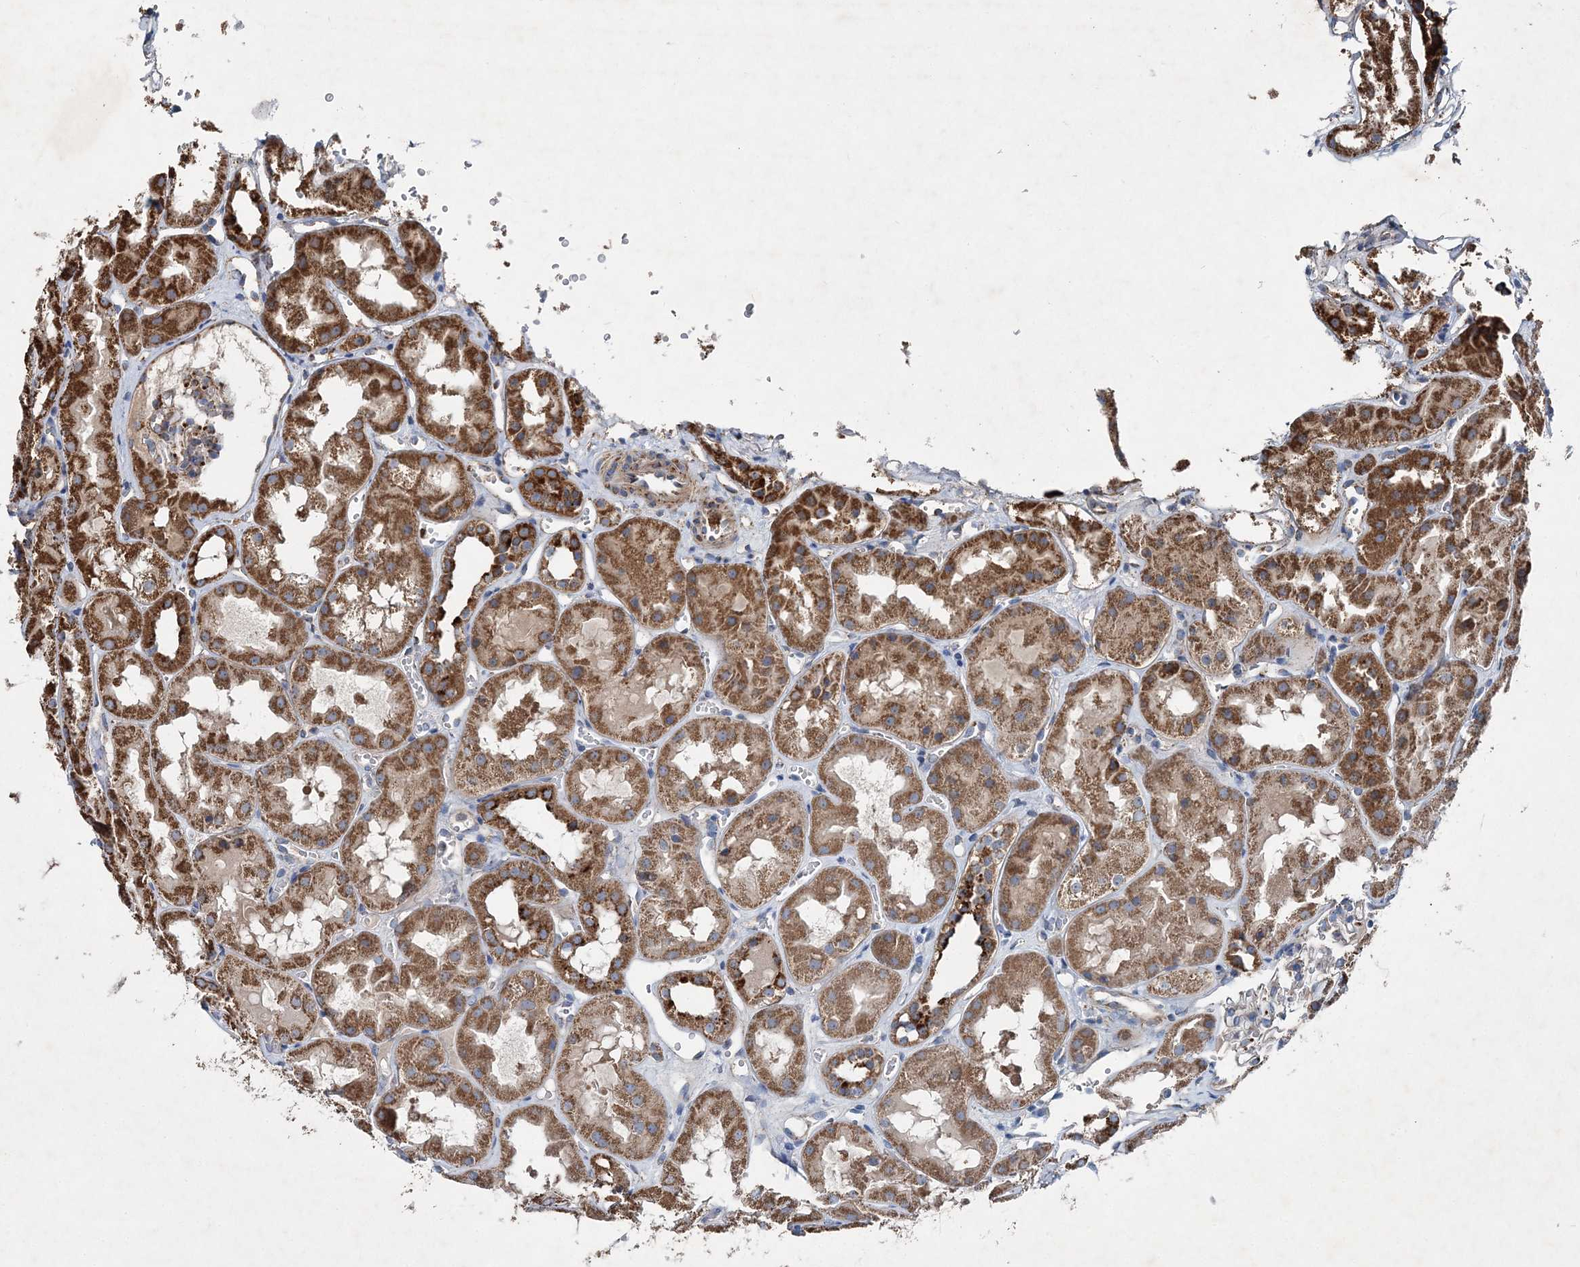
{"staining": {"intensity": "moderate", "quantity": "<25%", "location": "cytoplasmic/membranous"}, "tissue": "kidney", "cell_type": "Cells in glomeruli", "image_type": "normal", "snomed": [{"axis": "morphology", "description": "Normal tissue, NOS"}, {"axis": "topography", "description": "Kidney"}], "caption": "Immunohistochemistry (IHC) (DAB) staining of unremarkable kidney shows moderate cytoplasmic/membranous protein expression in about <25% of cells in glomeruli.", "gene": "SPAG16", "patient": {"sex": "male", "age": 16}}